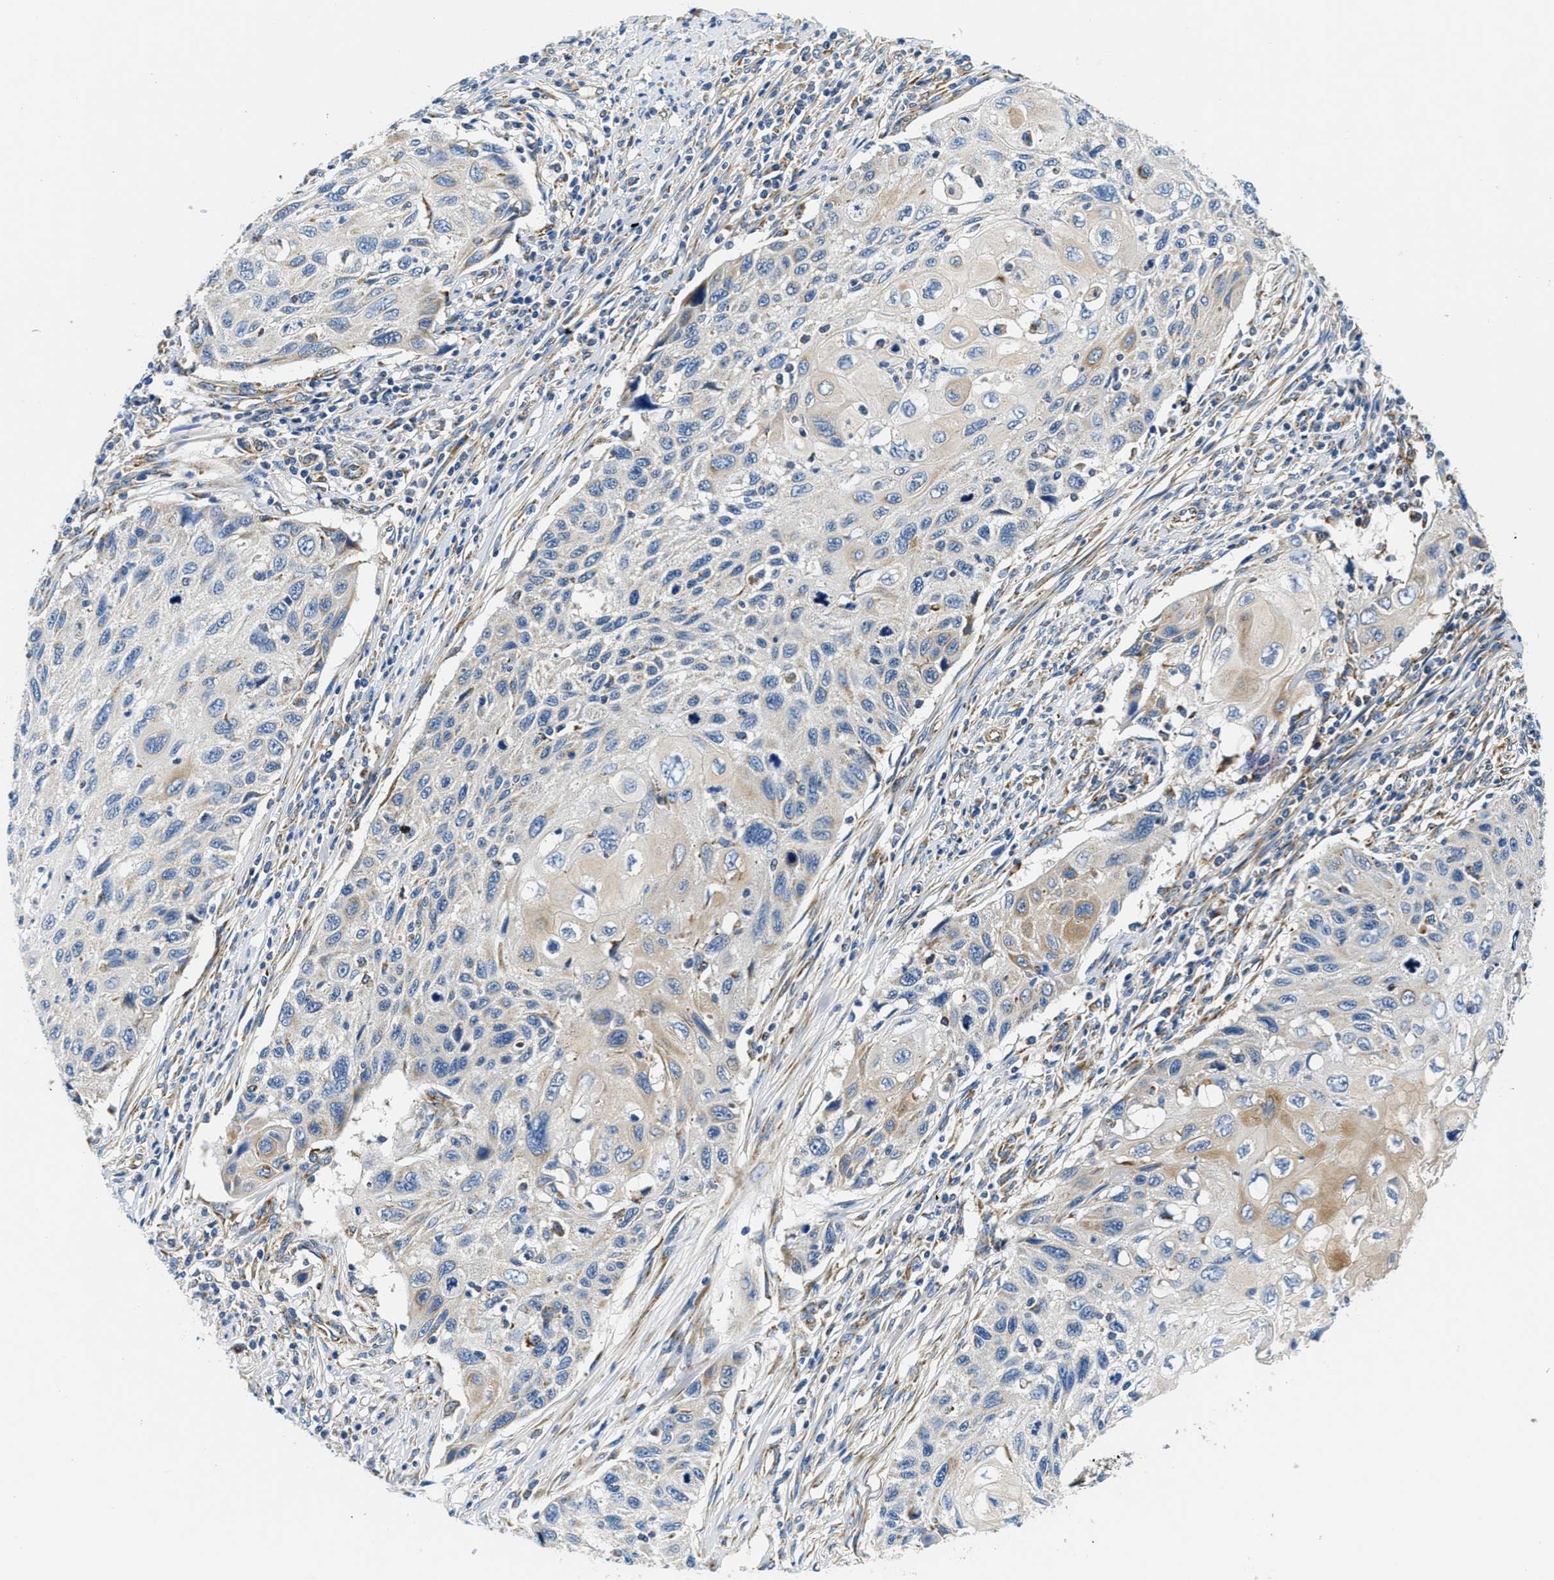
{"staining": {"intensity": "weak", "quantity": "<25%", "location": "cytoplasmic/membranous"}, "tissue": "cervical cancer", "cell_type": "Tumor cells", "image_type": "cancer", "snomed": [{"axis": "morphology", "description": "Squamous cell carcinoma, NOS"}, {"axis": "topography", "description": "Cervix"}], "caption": "Immunohistochemical staining of cervical squamous cell carcinoma shows no significant positivity in tumor cells.", "gene": "SAMD4B", "patient": {"sex": "female", "age": 70}}